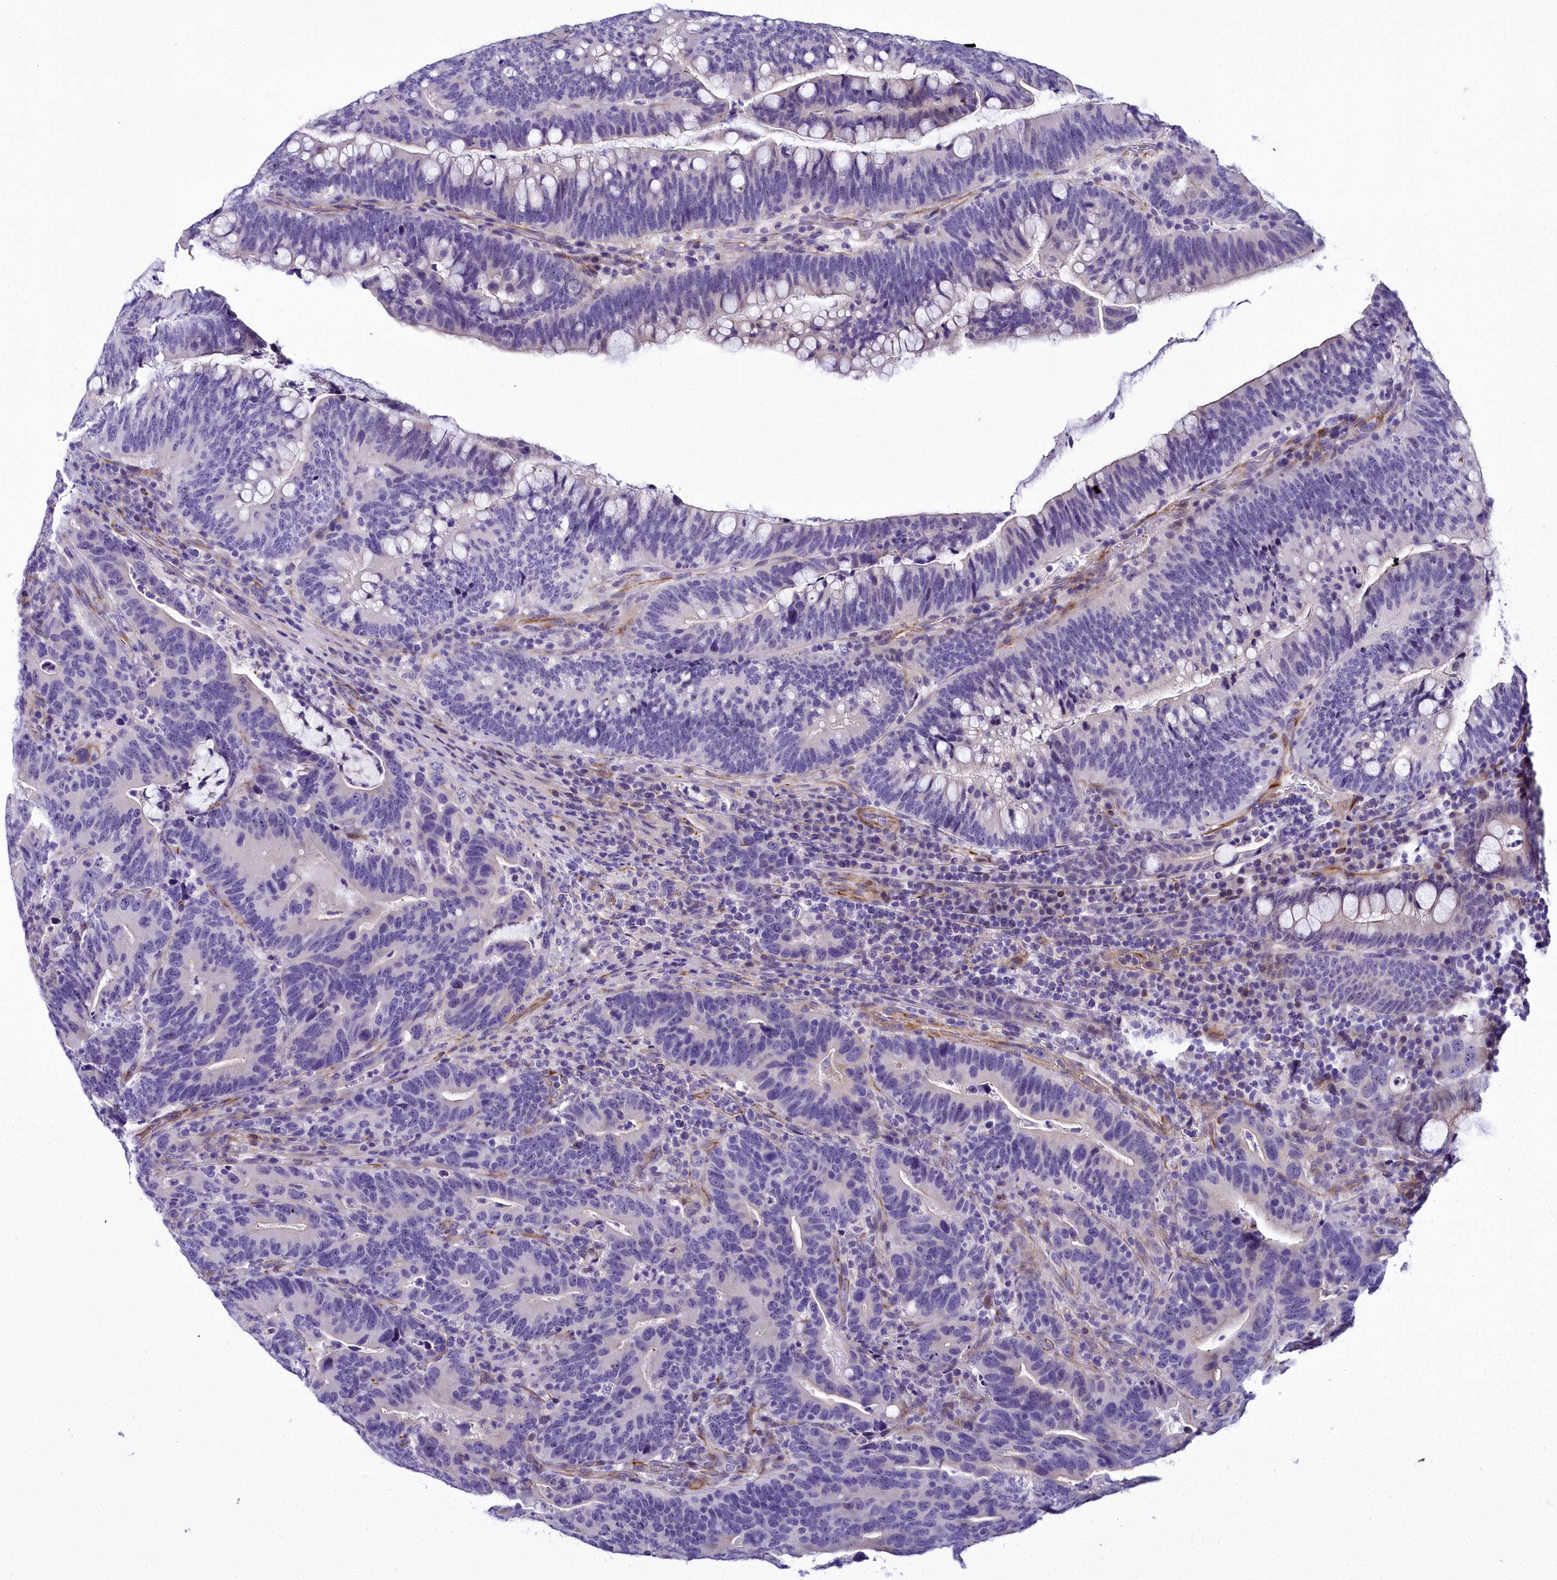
{"staining": {"intensity": "negative", "quantity": "none", "location": "none"}, "tissue": "colorectal cancer", "cell_type": "Tumor cells", "image_type": "cancer", "snomed": [{"axis": "morphology", "description": "Adenocarcinoma, NOS"}, {"axis": "topography", "description": "Colon"}], "caption": "Immunohistochemical staining of colorectal cancer shows no significant expression in tumor cells. The staining is performed using DAB brown chromogen with nuclei counter-stained in using hematoxylin.", "gene": "TIMM22", "patient": {"sex": "female", "age": 66}}